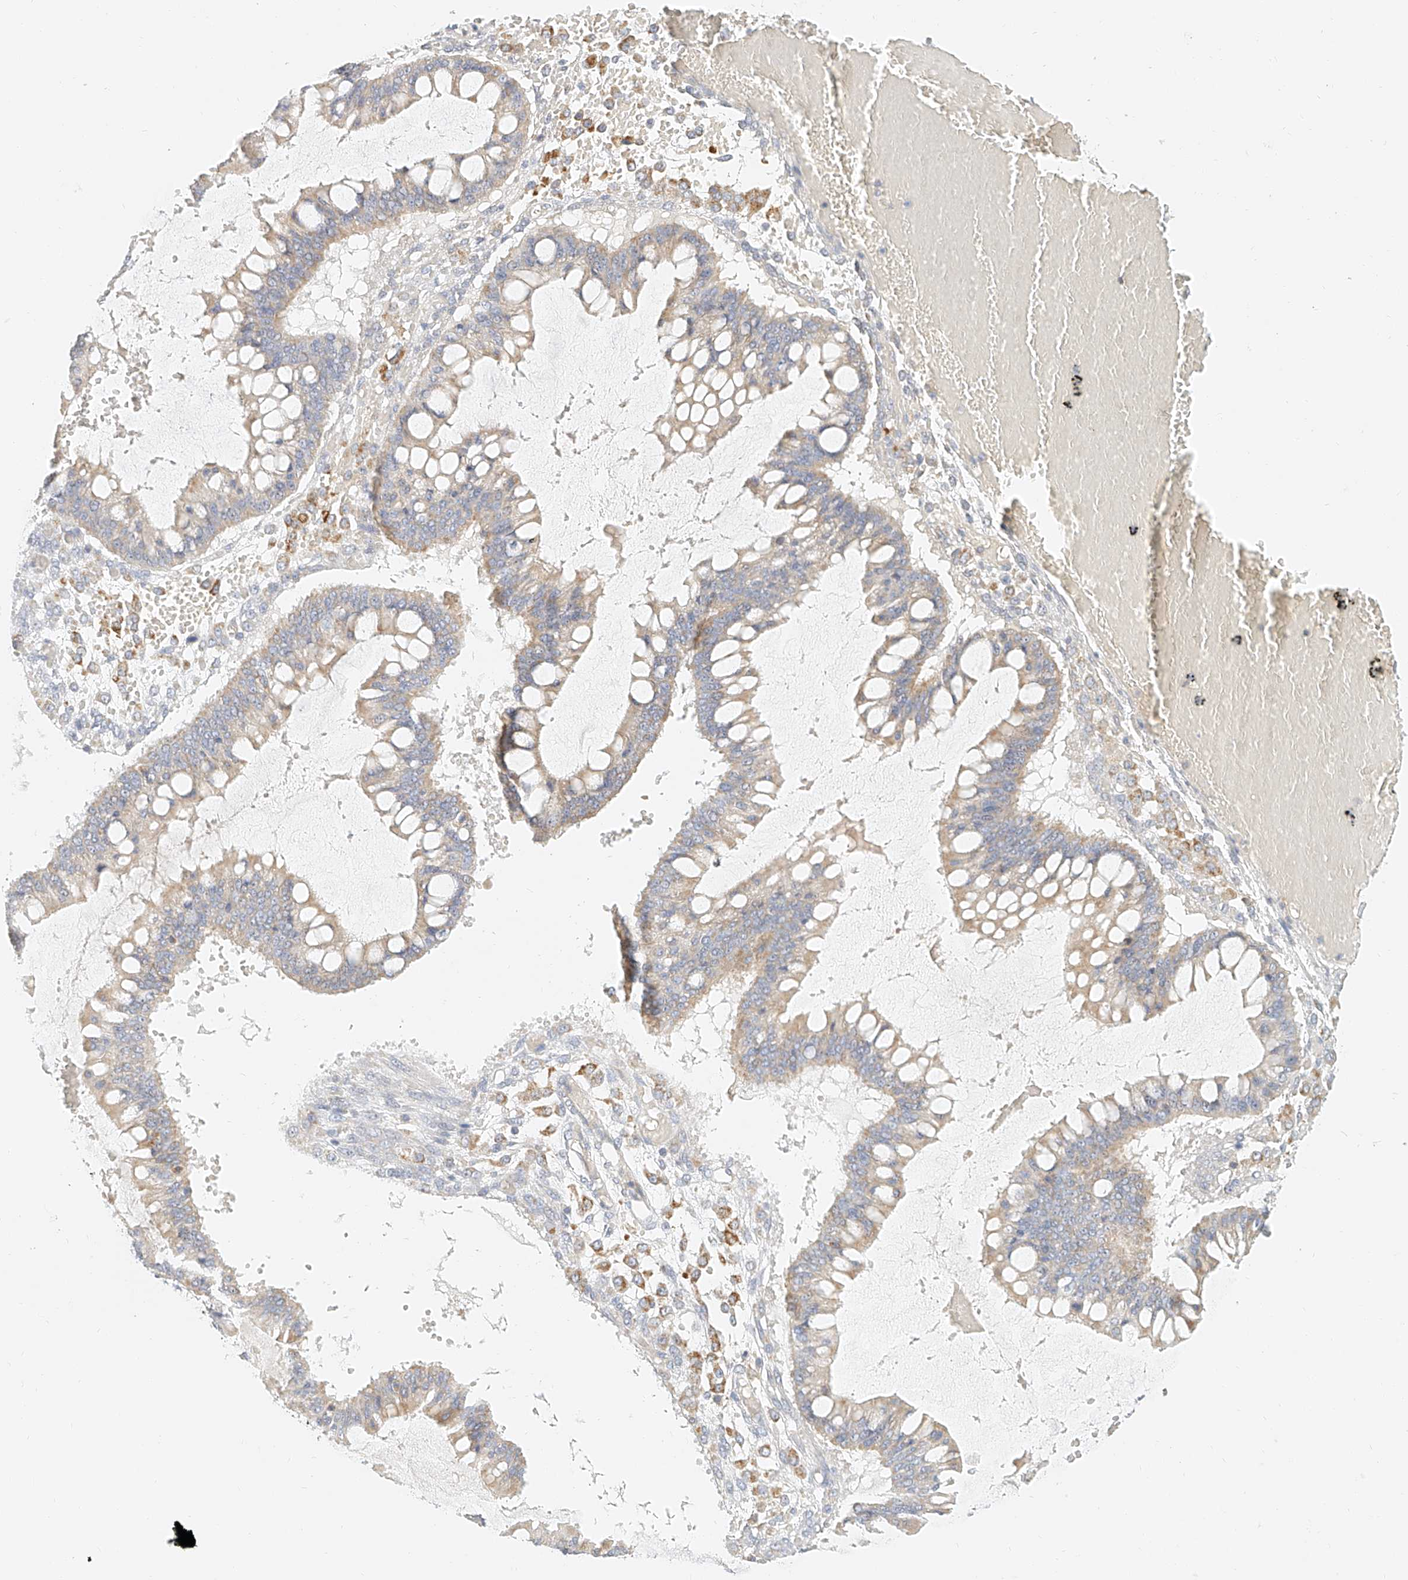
{"staining": {"intensity": "weak", "quantity": "25%-75%", "location": "cytoplasmic/membranous"}, "tissue": "ovarian cancer", "cell_type": "Tumor cells", "image_type": "cancer", "snomed": [{"axis": "morphology", "description": "Cystadenocarcinoma, mucinous, NOS"}, {"axis": "topography", "description": "Ovary"}], "caption": "DAB immunohistochemical staining of human ovarian cancer reveals weak cytoplasmic/membranous protein staining in approximately 25%-75% of tumor cells.", "gene": "CXorf58", "patient": {"sex": "female", "age": 73}}